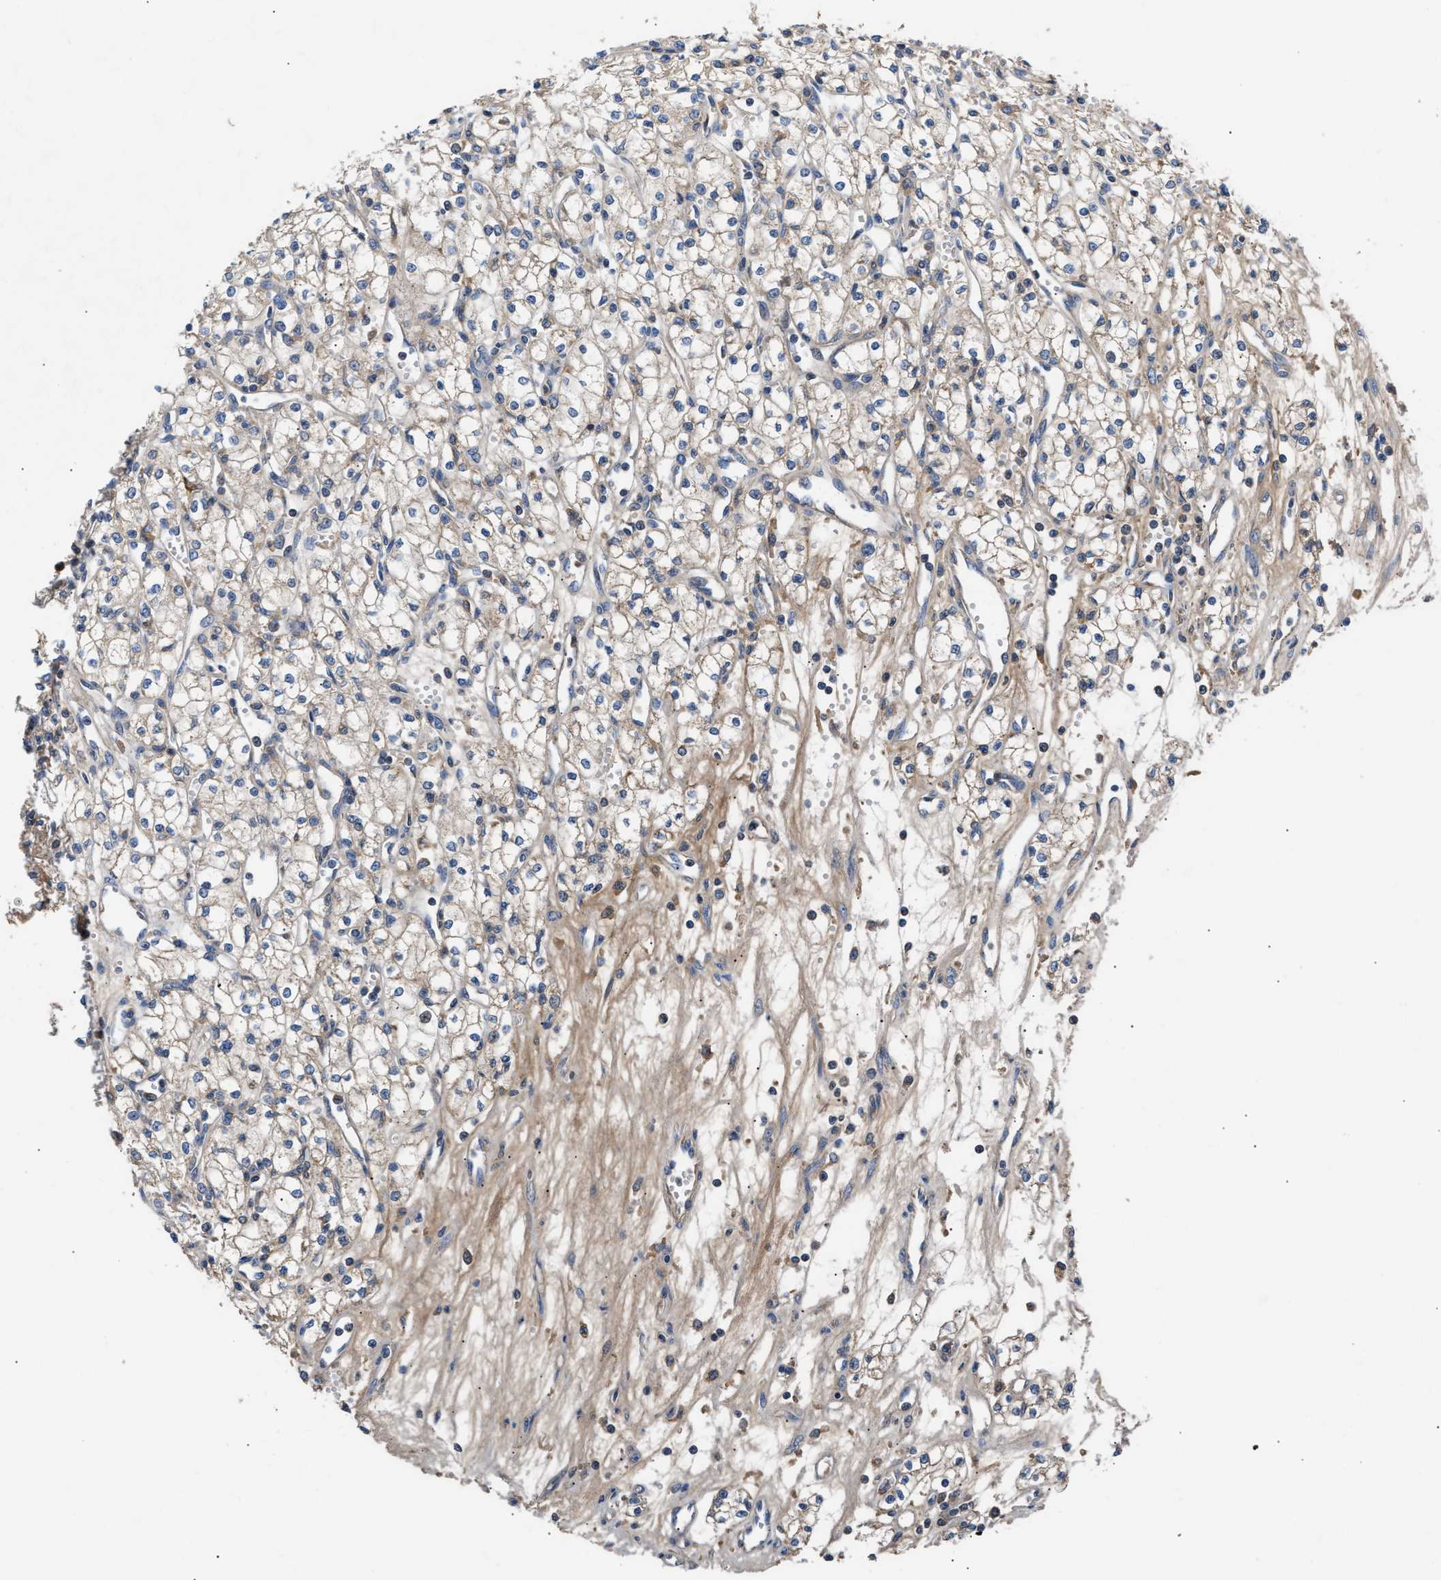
{"staining": {"intensity": "weak", "quantity": "25%-75%", "location": "cytoplasmic/membranous"}, "tissue": "renal cancer", "cell_type": "Tumor cells", "image_type": "cancer", "snomed": [{"axis": "morphology", "description": "Adenocarcinoma, NOS"}, {"axis": "topography", "description": "Kidney"}], "caption": "Renal adenocarcinoma stained for a protein reveals weak cytoplasmic/membranous positivity in tumor cells.", "gene": "CCDC171", "patient": {"sex": "male", "age": 59}}